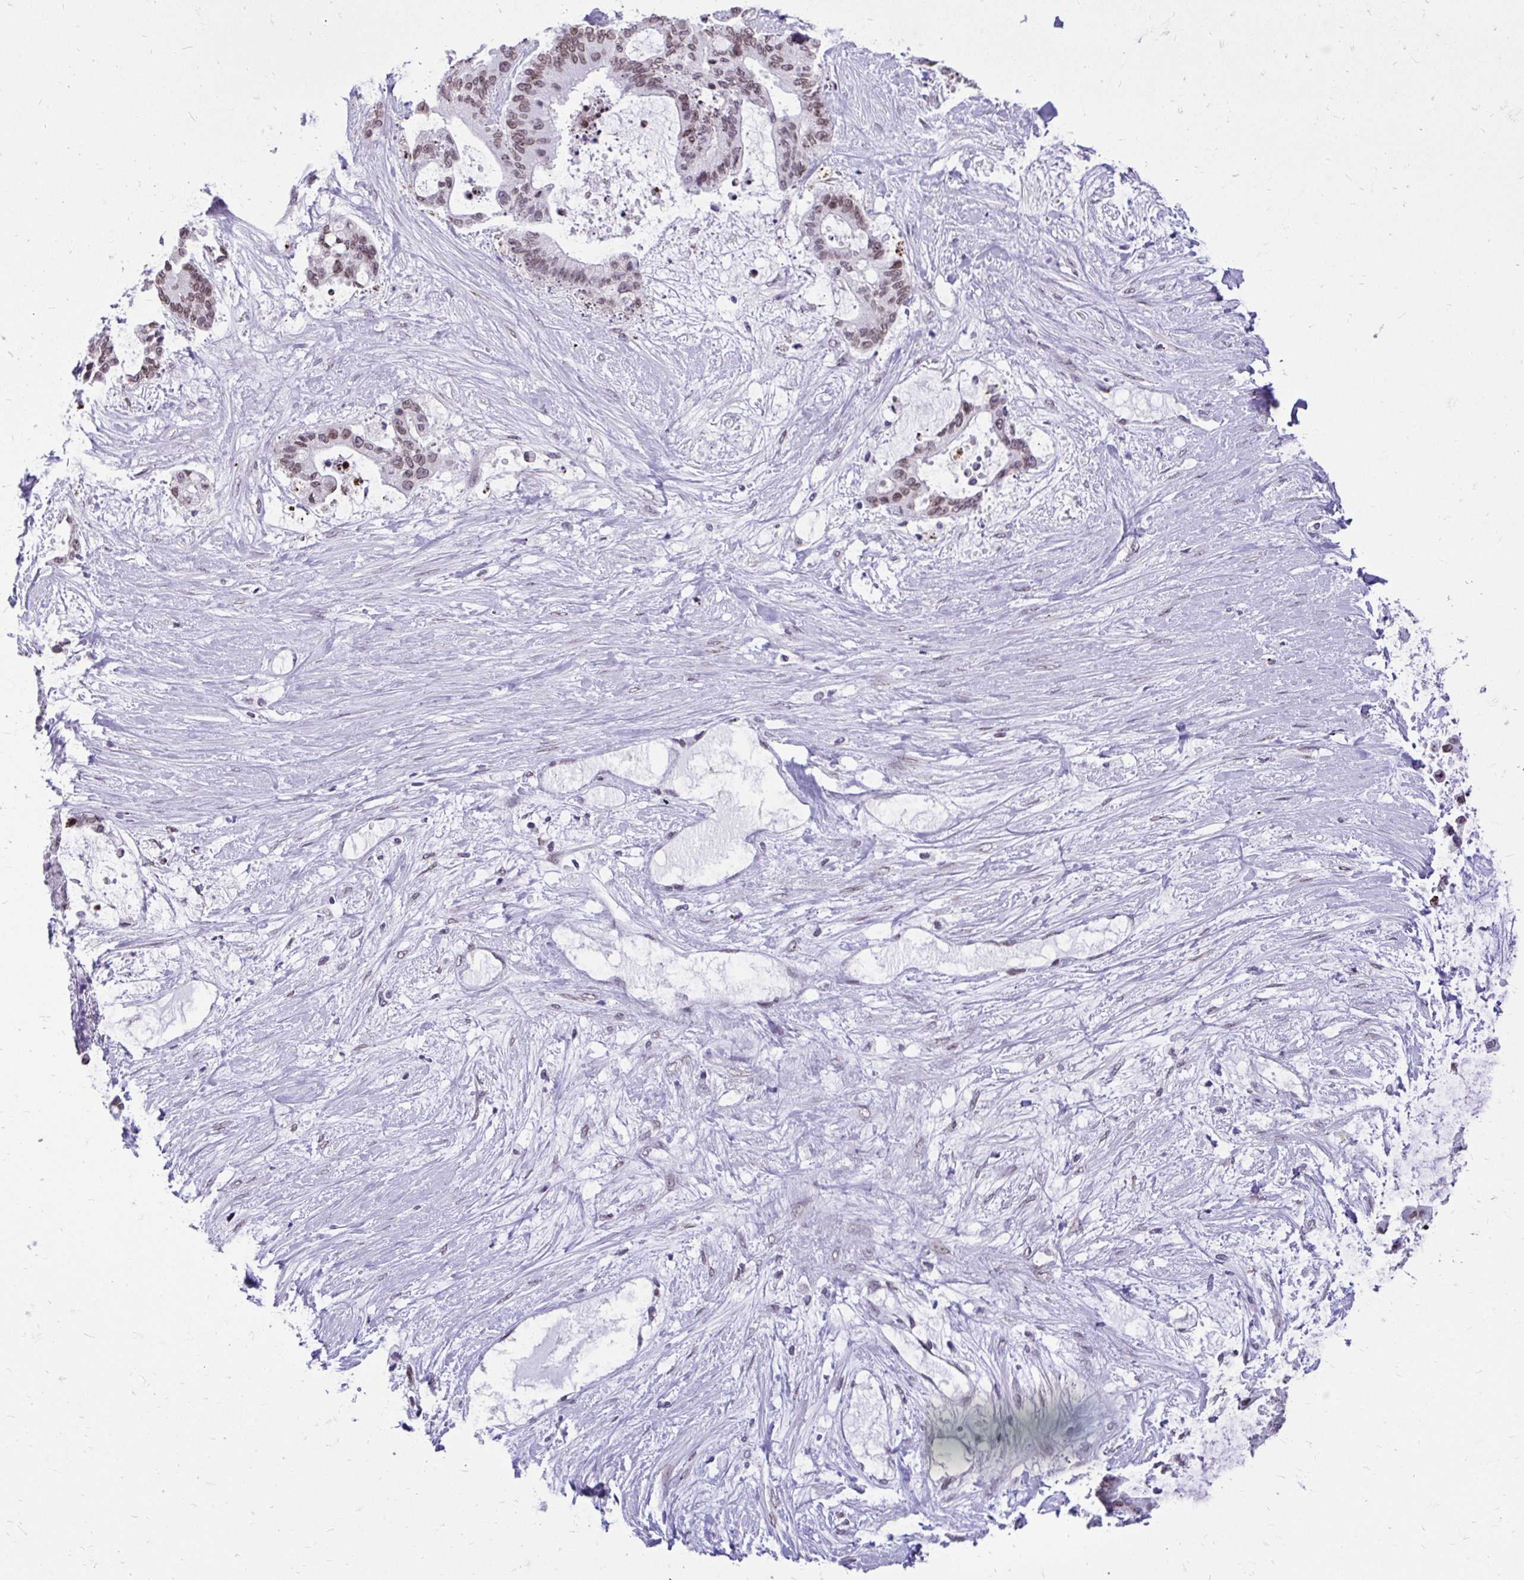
{"staining": {"intensity": "moderate", "quantity": ">75%", "location": "cytoplasmic/membranous,nuclear"}, "tissue": "liver cancer", "cell_type": "Tumor cells", "image_type": "cancer", "snomed": [{"axis": "morphology", "description": "Normal tissue, NOS"}, {"axis": "morphology", "description": "Cholangiocarcinoma"}, {"axis": "topography", "description": "Liver"}, {"axis": "topography", "description": "Peripheral nerve tissue"}], "caption": "The histopathology image exhibits immunohistochemical staining of liver cancer. There is moderate cytoplasmic/membranous and nuclear staining is appreciated in about >75% of tumor cells. (DAB (3,3'-diaminobenzidine) = brown stain, brightfield microscopy at high magnification).", "gene": "BANF1", "patient": {"sex": "female", "age": 73}}